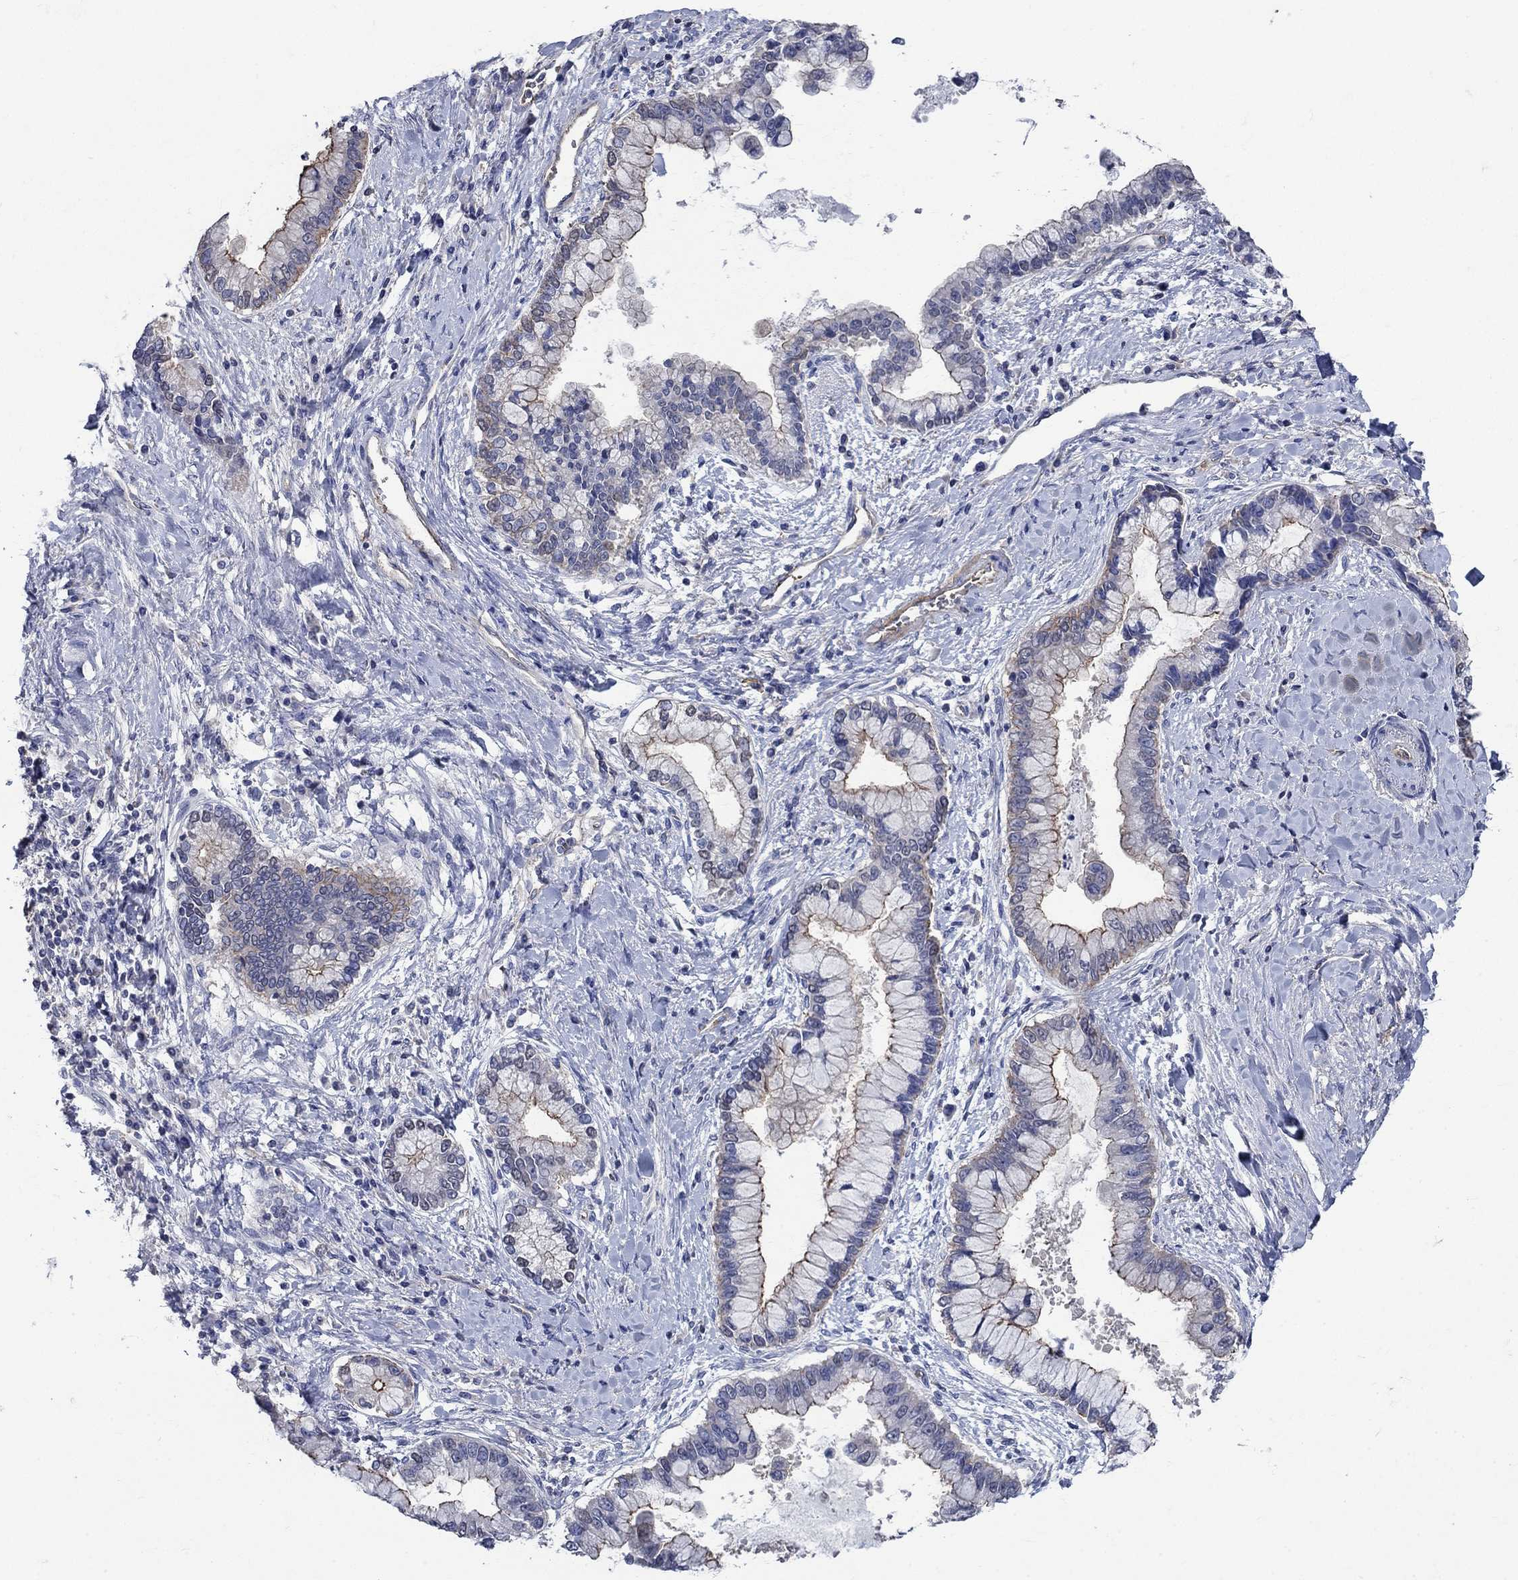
{"staining": {"intensity": "moderate", "quantity": "<25%", "location": "cytoplasmic/membranous"}, "tissue": "liver cancer", "cell_type": "Tumor cells", "image_type": "cancer", "snomed": [{"axis": "morphology", "description": "Cholangiocarcinoma"}, {"axis": "topography", "description": "Liver"}], "caption": "IHC (DAB (3,3'-diaminobenzidine)) staining of human liver cancer exhibits moderate cytoplasmic/membranous protein positivity in about <25% of tumor cells.", "gene": "FLNC", "patient": {"sex": "male", "age": 50}}